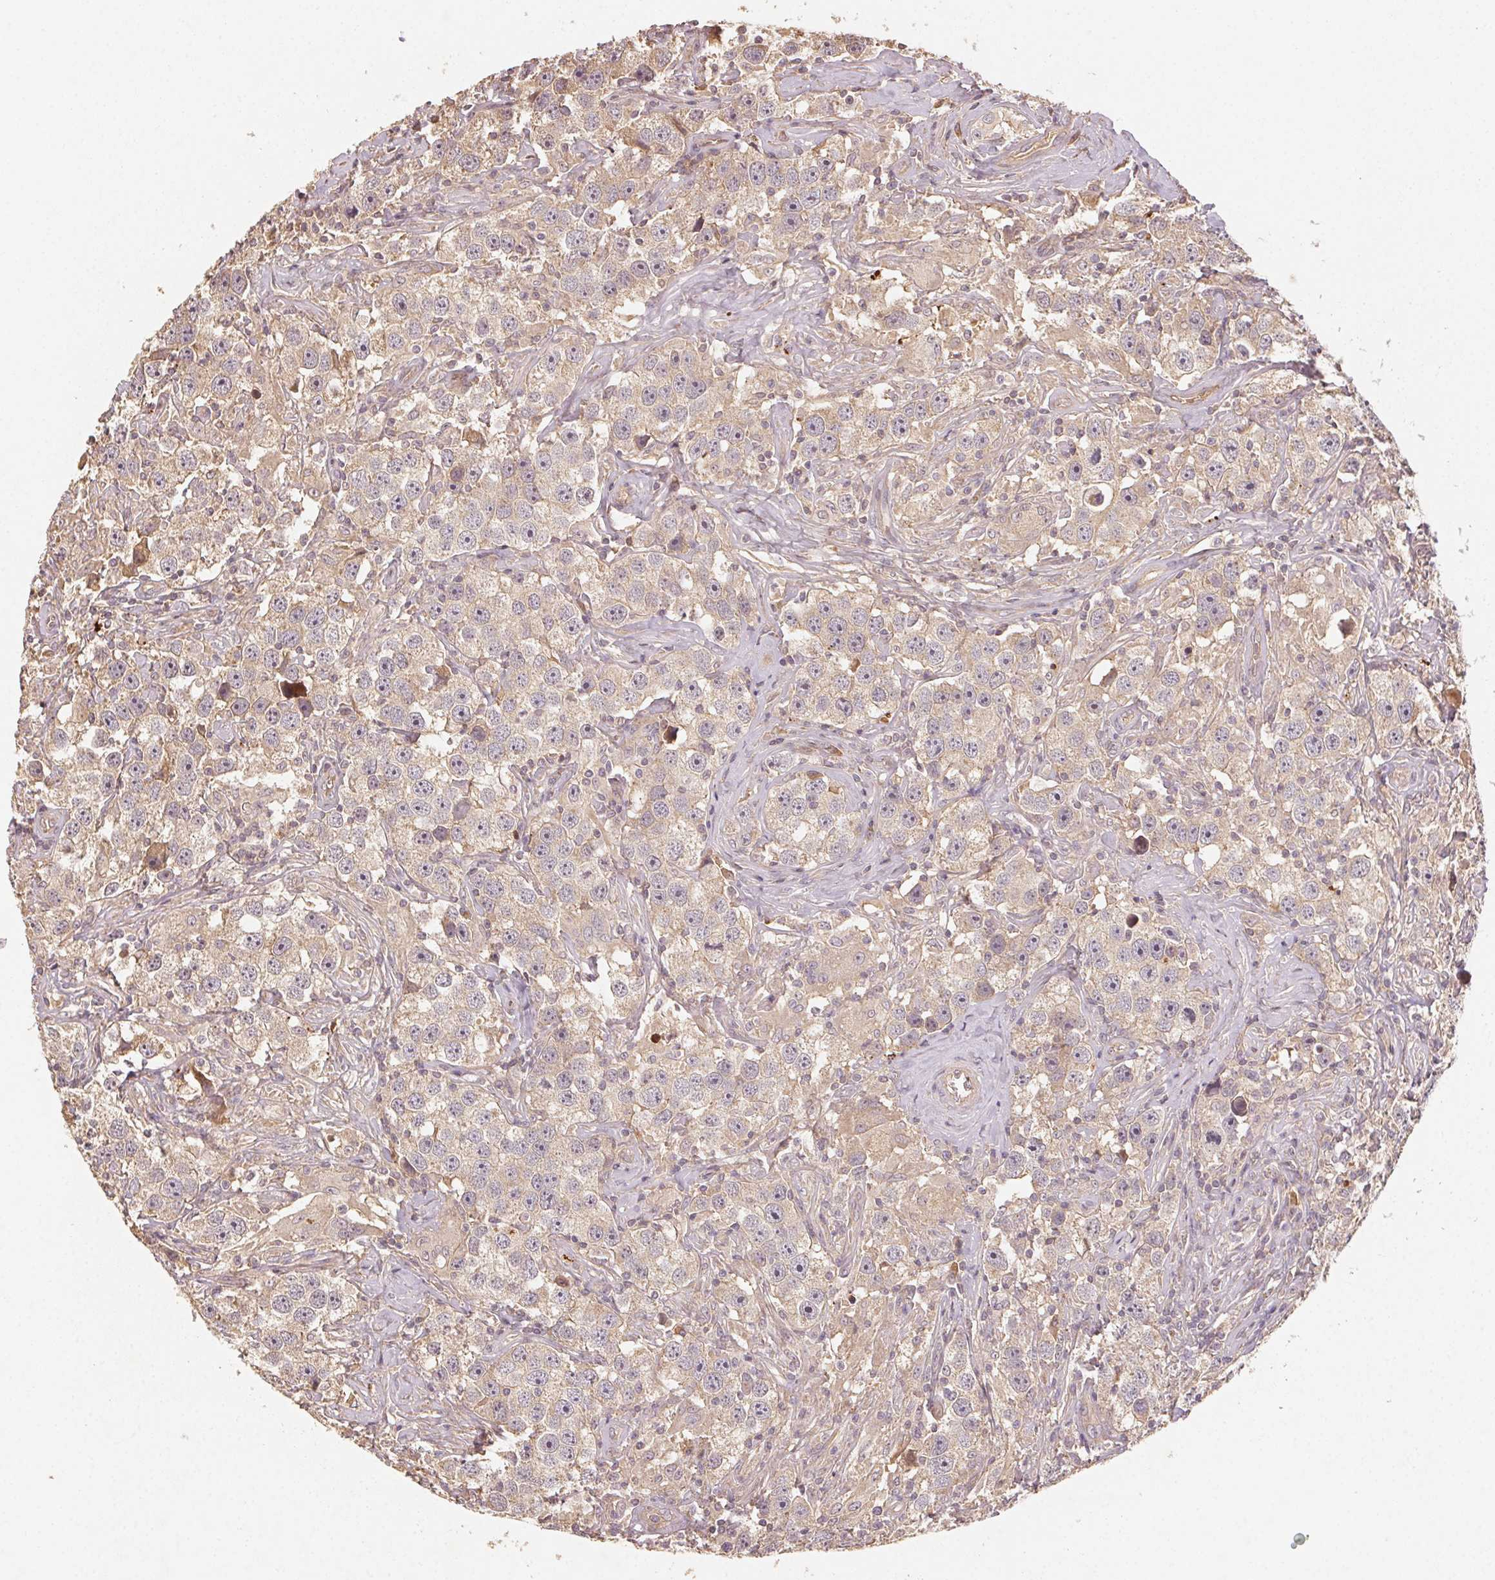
{"staining": {"intensity": "weak", "quantity": ">75%", "location": "cytoplasmic/membranous"}, "tissue": "testis cancer", "cell_type": "Tumor cells", "image_type": "cancer", "snomed": [{"axis": "morphology", "description": "Seminoma, NOS"}, {"axis": "topography", "description": "Testis"}], "caption": "DAB immunohistochemical staining of seminoma (testis) displays weak cytoplasmic/membranous protein staining in approximately >75% of tumor cells.", "gene": "RALA", "patient": {"sex": "male", "age": 49}}